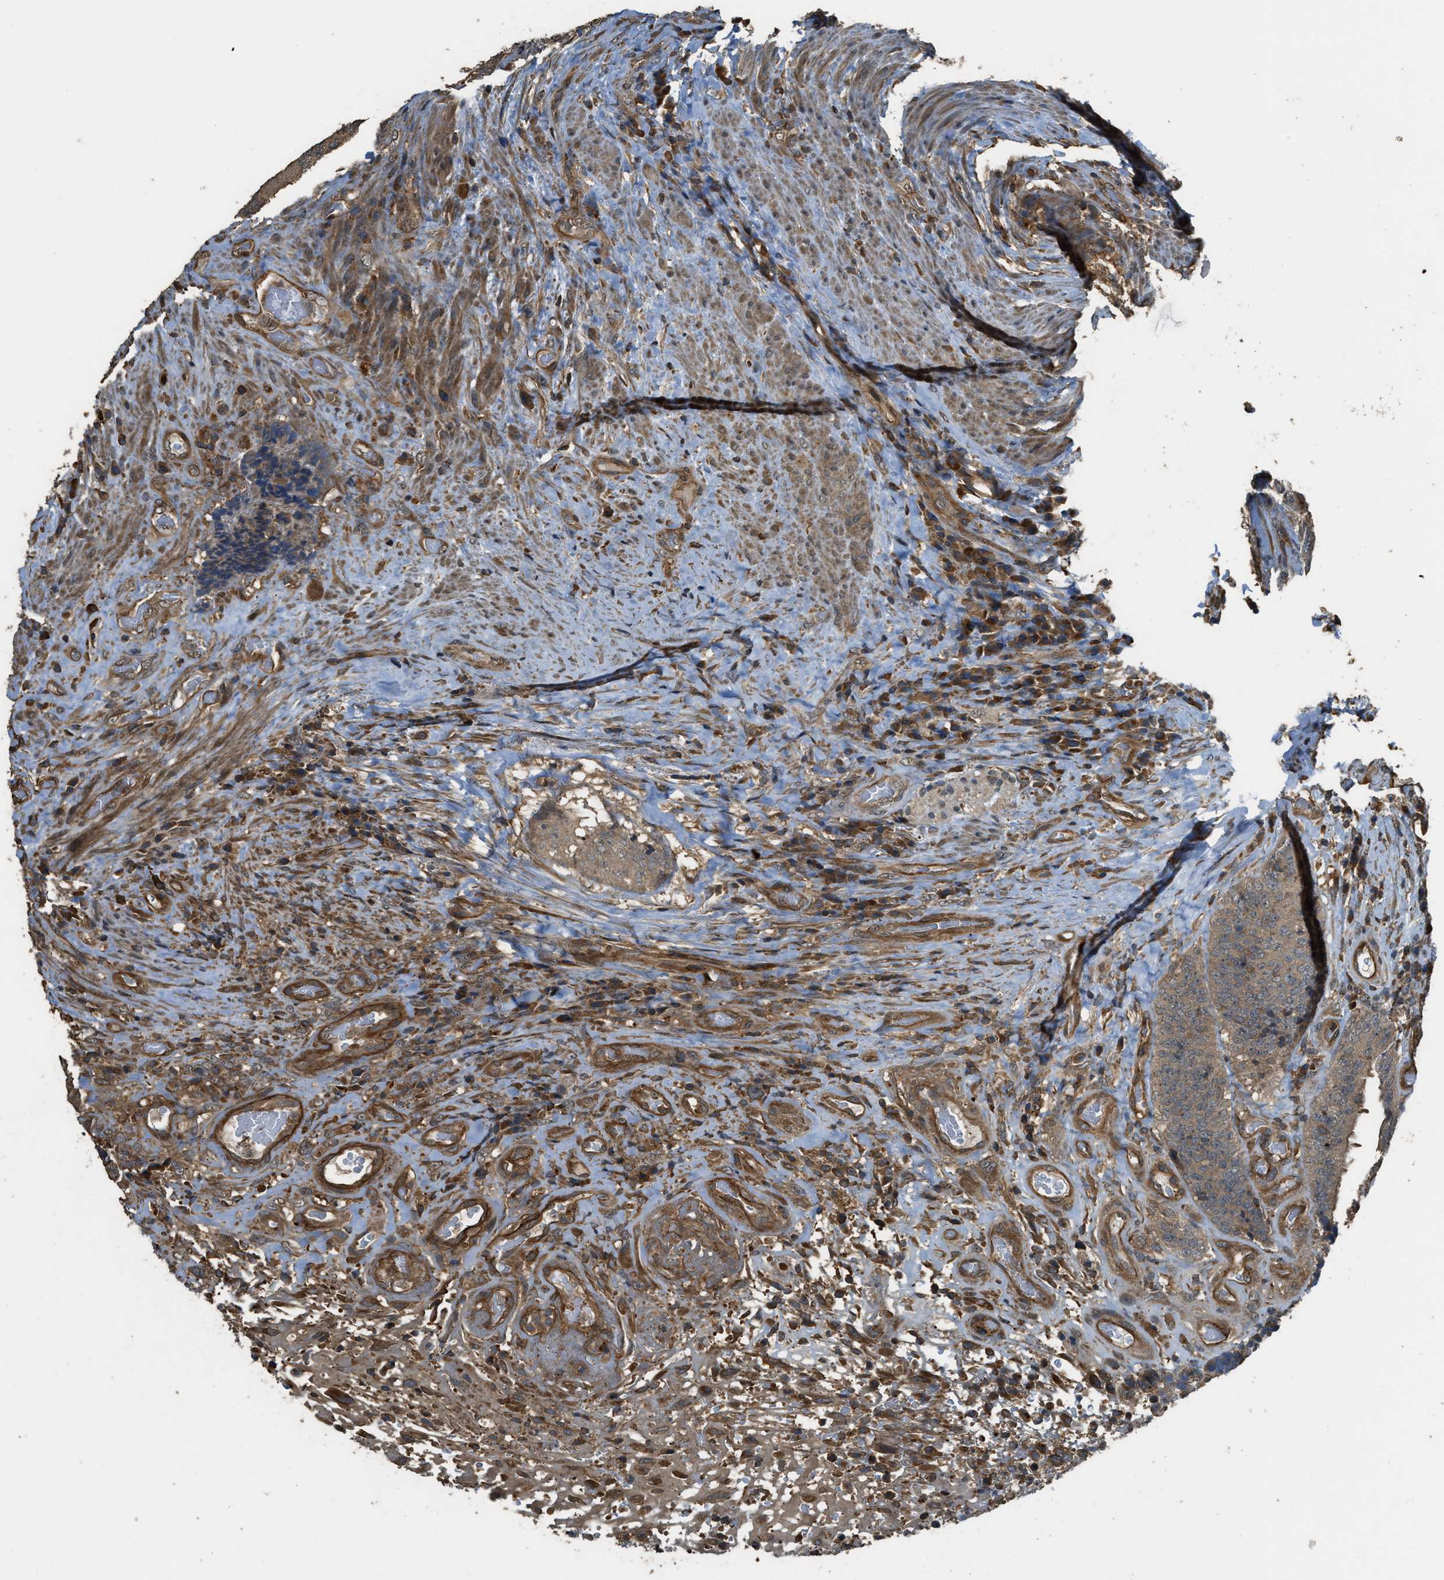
{"staining": {"intensity": "moderate", "quantity": ">75%", "location": "cytoplasmic/membranous"}, "tissue": "colorectal cancer", "cell_type": "Tumor cells", "image_type": "cancer", "snomed": [{"axis": "morphology", "description": "Adenocarcinoma, NOS"}, {"axis": "topography", "description": "Rectum"}], "caption": "Protein expression analysis of colorectal cancer exhibits moderate cytoplasmic/membranous staining in about >75% of tumor cells. (Brightfield microscopy of DAB IHC at high magnification).", "gene": "PPP6R3", "patient": {"sex": "male", "age": 72}}